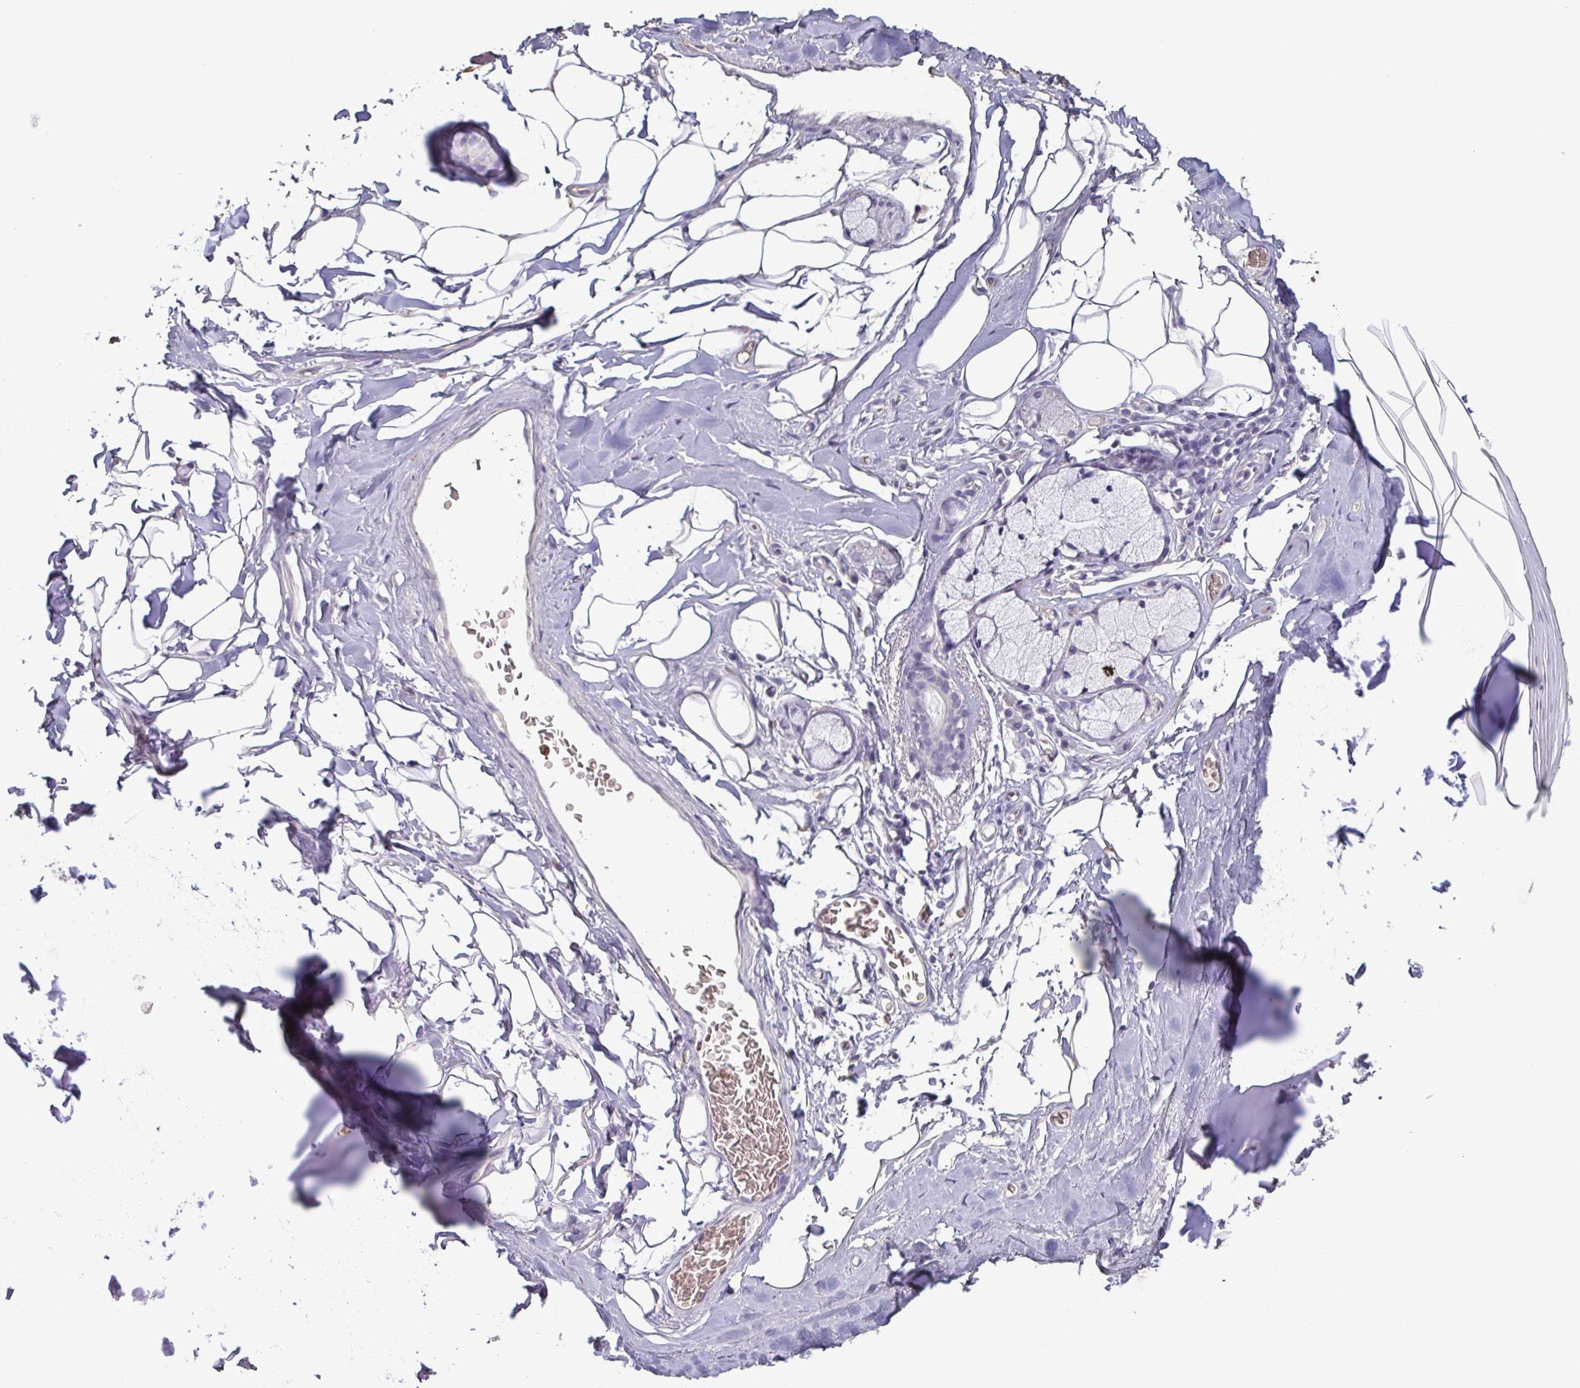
{"staining": {"intensity": "negative", "quantity": "none", "location": "none"}, "tissue": "adipose tissue", "cell_type": "Adipocytes", "image_type": "normal", "snomed": [{"axis": "morphology", "description": "Normal tissue, NOS"}, {"axis": "topography", "description": "Cartilage tissue"}, {"axis": "topography", "description": "Bronchus"}, {"axis": "topography", "description": "Peripheral nerve tissue"}], "caption": "Adipocytes show no significant expression in benign adipose tissue. (DAB (3,3'-diaminobenzidine) immunohistochemistry with hematoxylin counter stain).", "gene": "BPIFA2", "patient": {"sex": "male", "age": 67}}